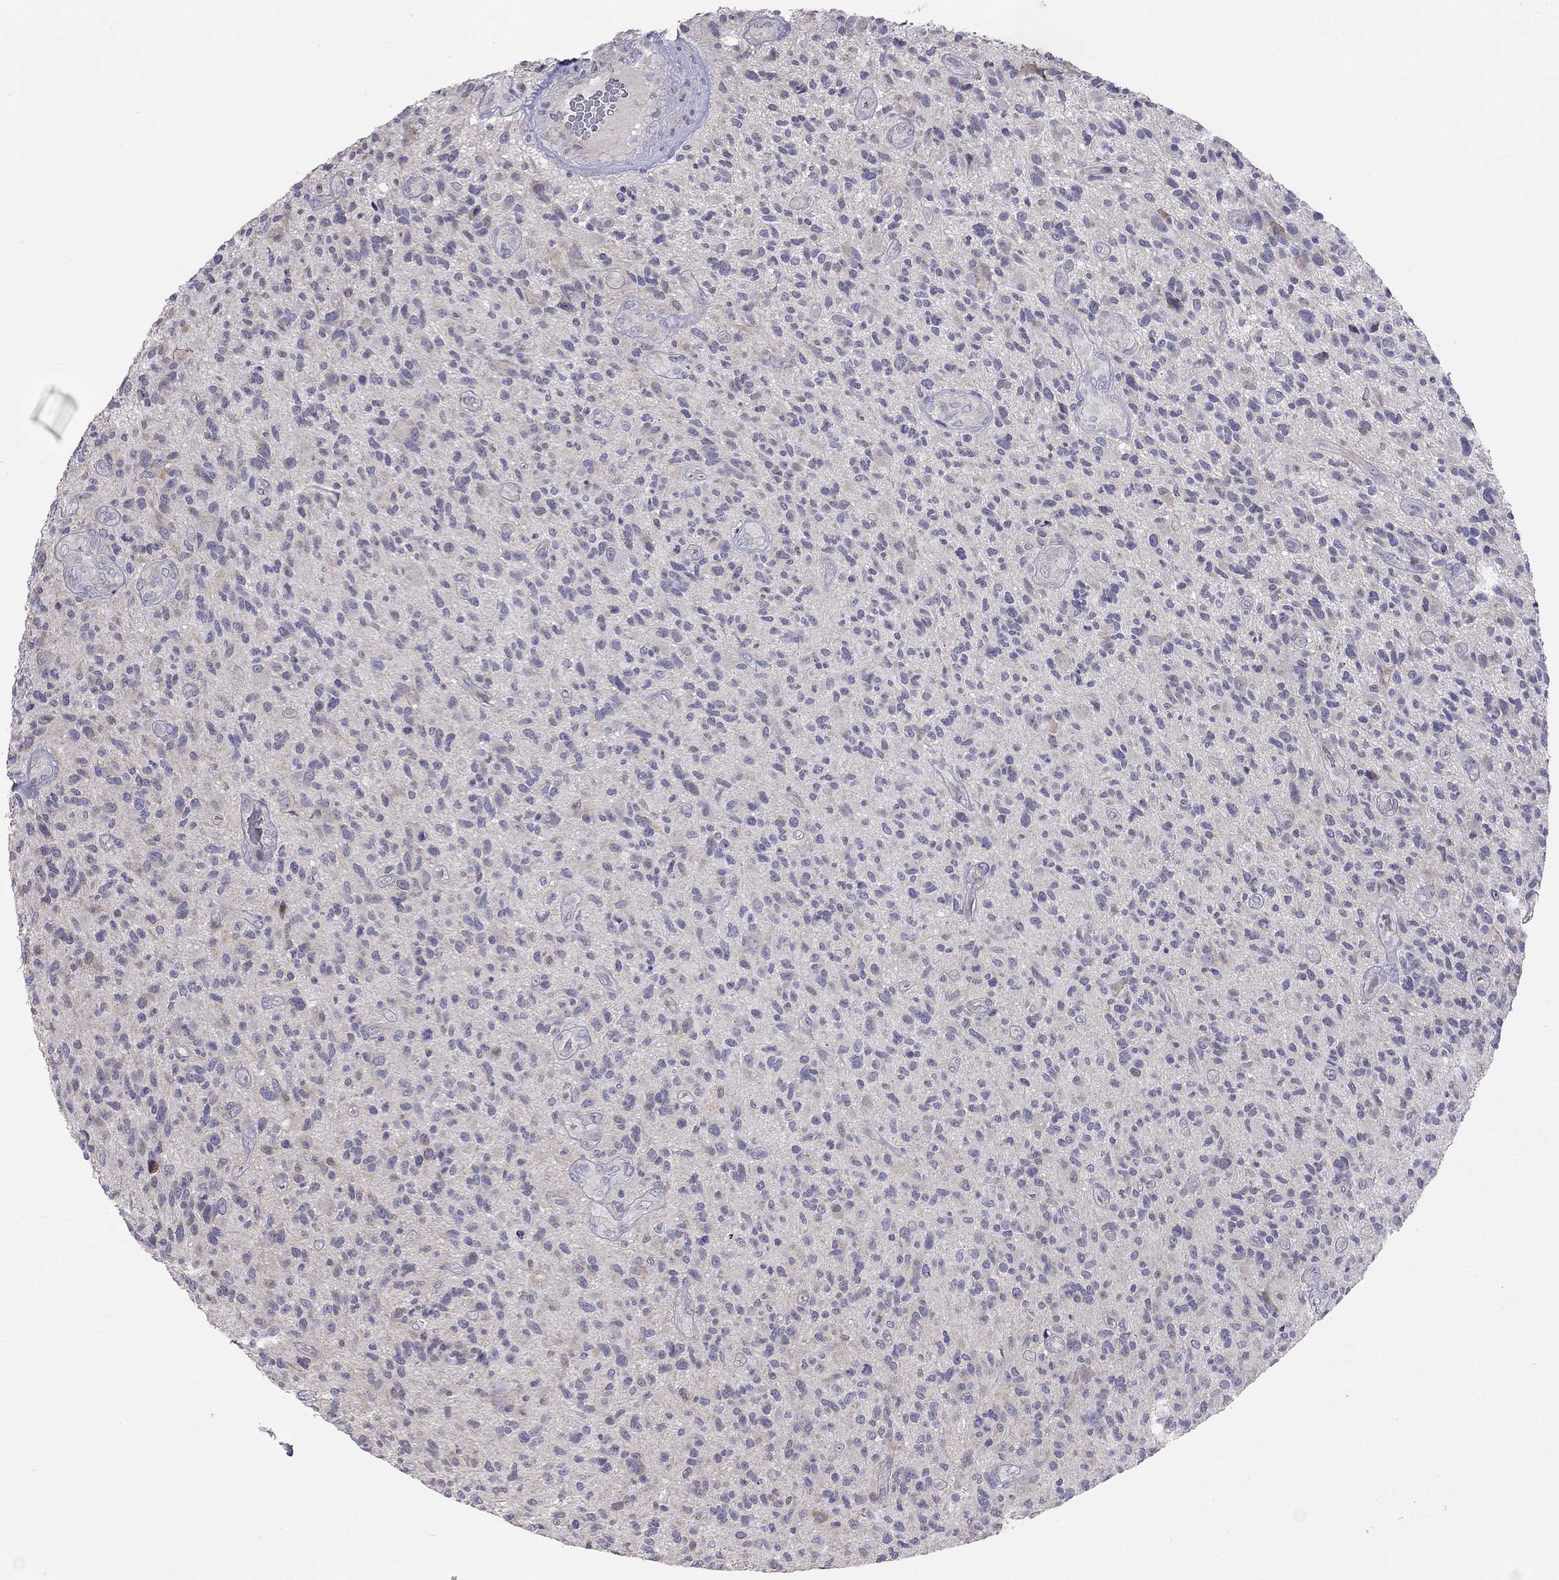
{"staining": {"intensity": "negative", "quantity": "none", "location": "none"}, "tissue": "glioma", "cell_type": "Tumor cells", "image_type": "cancer", "snomed": [{"axis": "morphology", "description": "Glioma, malignant, High grade"}, {"axis": "topography", "description": "Brain"}], "caption": "An image of human high-grade glioma (malignant) is negative for staining in tumor cells. (DAB immunohistochemistry visualized using brightfield microscopy, high magnification).", "gene": "SYTL2", "patient": {"sex": "male", "age": 47}}